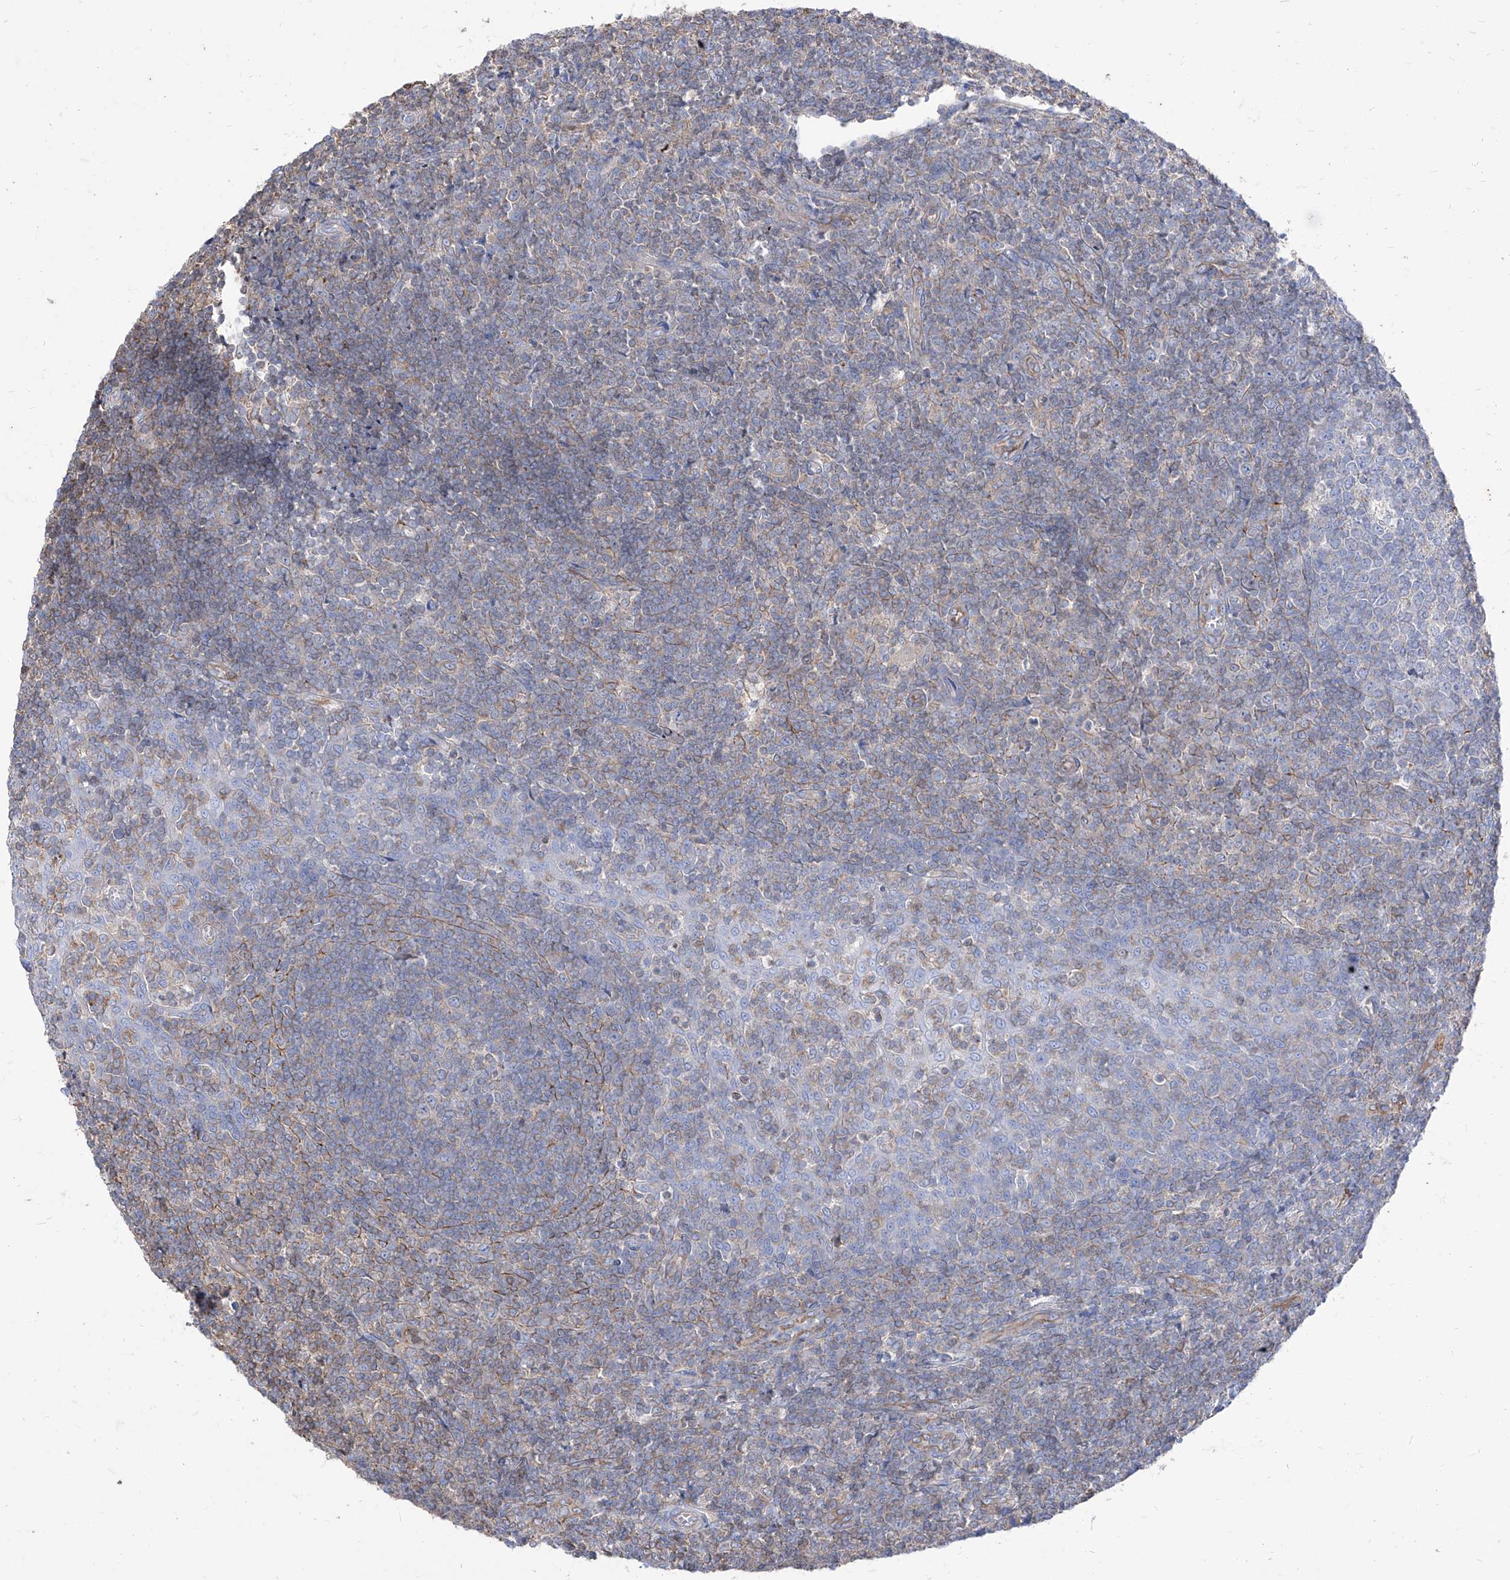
{"staining": {"intensity": "negative", "quantity": "none", "location": "none"}, "tissue": "tonsil", "cell_type": "Germinal center cells", "image_type": "normal", "snomed": [{"axis": "morphology", "description": "Normal tissue, NOS"}, {"axis": "topography", "description": "Tonsil"}], "caption": "Protein analysis of unremarkable tonsil displays no significant positivity in germinal center cells. (DAB (3,3'-diaminobenzidine) immunohistochemistry with hematoxylin counter stain).", "gene": "C1orf74", "patient": {"sex": "female", "age": 19}}